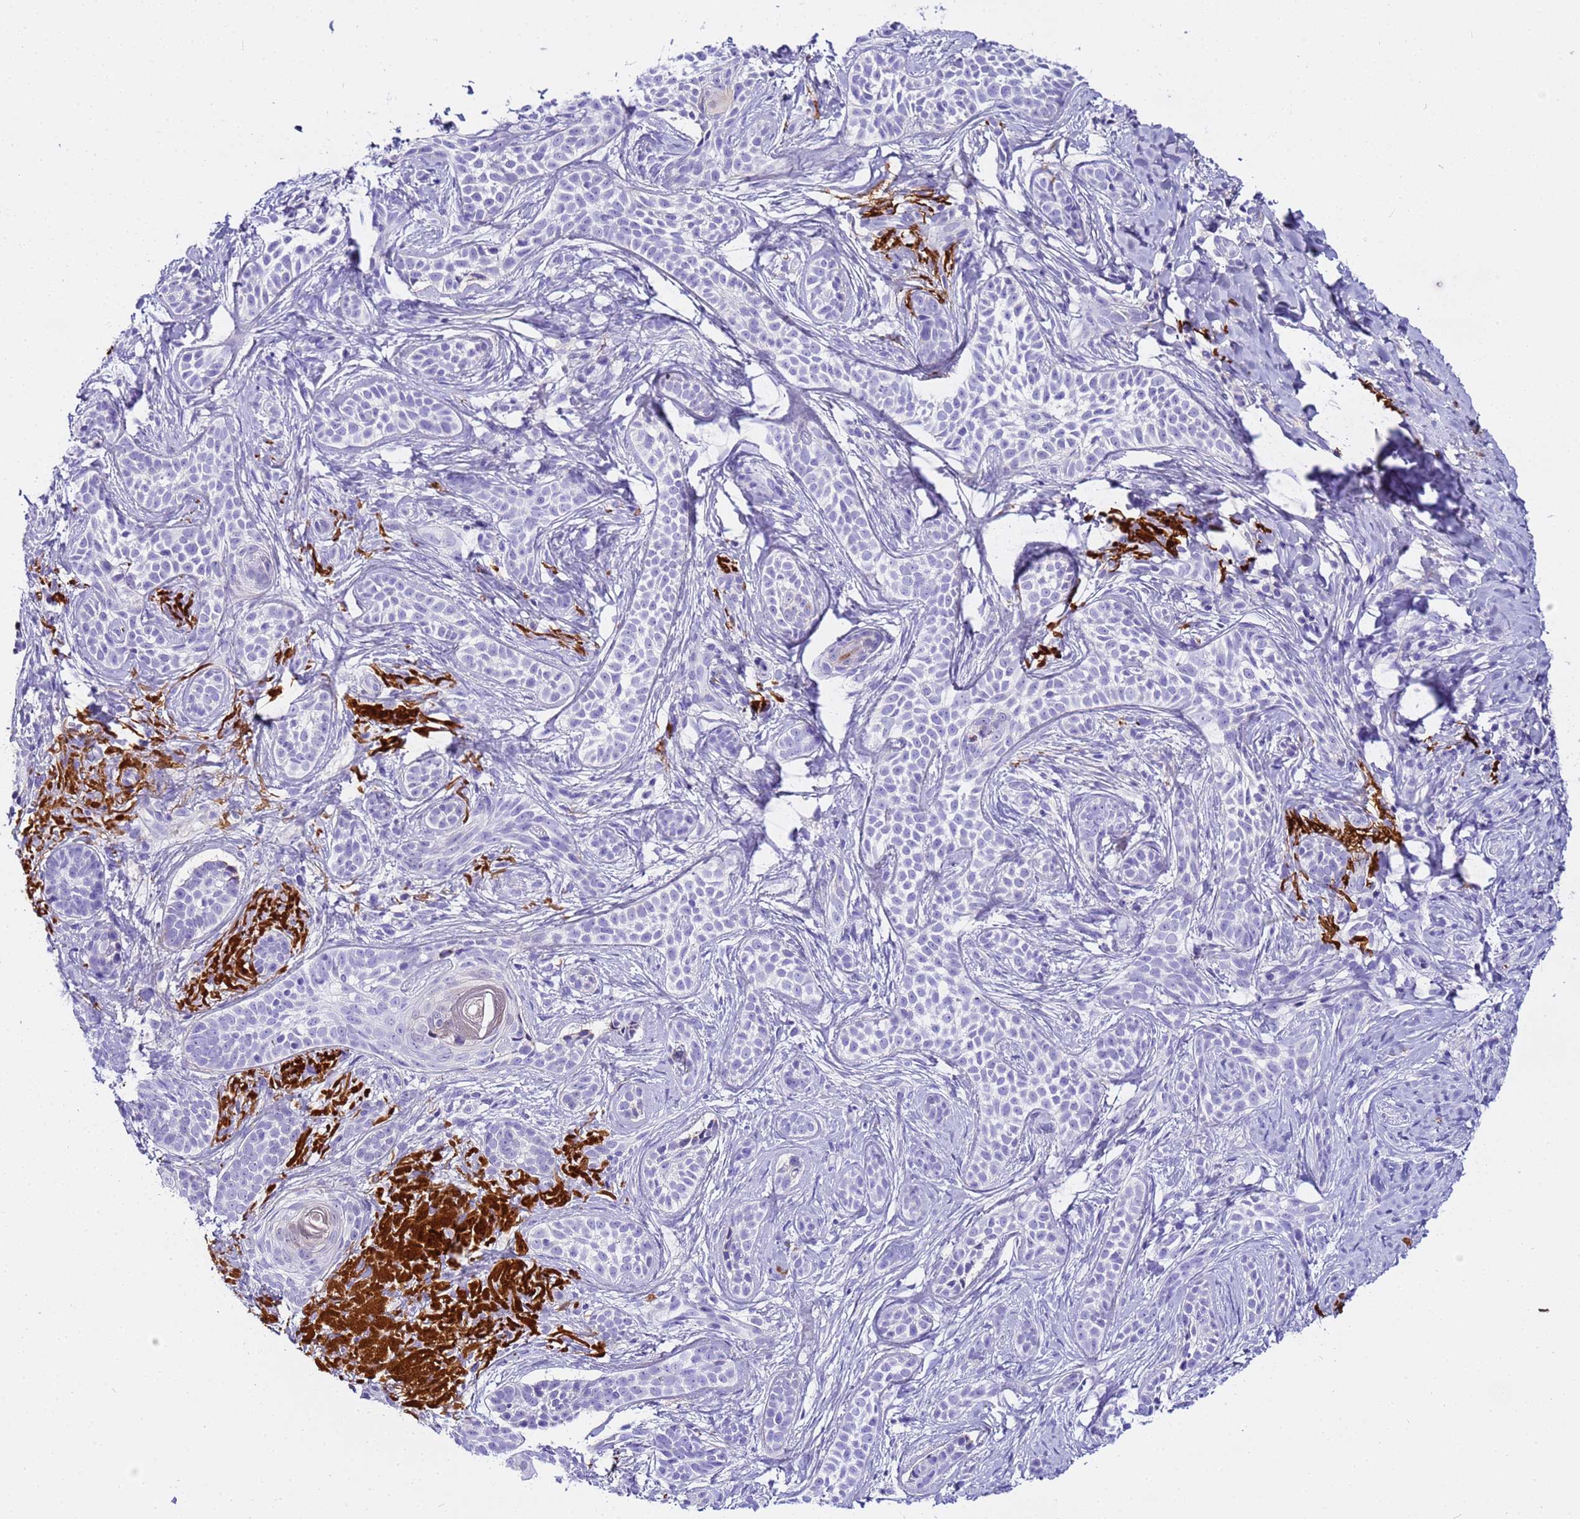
{"staining": {"intensity": "negative", "quantity": "none", "location": "none"}, "tissue": "skin cancer", "cell_type": "Tumor cells", "image_type": "cancer", "snomed": [{"axis": "morphology", "description": "Basal cell carcinoma"}, {"axis": "topography", "description": "Skin"}], "caption": "A high-resolution photomicrograph shows immunohistochemistry (IHC) staining of skin basal cell carcinoma, which demonstrates no significant positivity in tumor cells.", "gene": "CFHR2", "patient": {"sex": "male", "age": 71}}